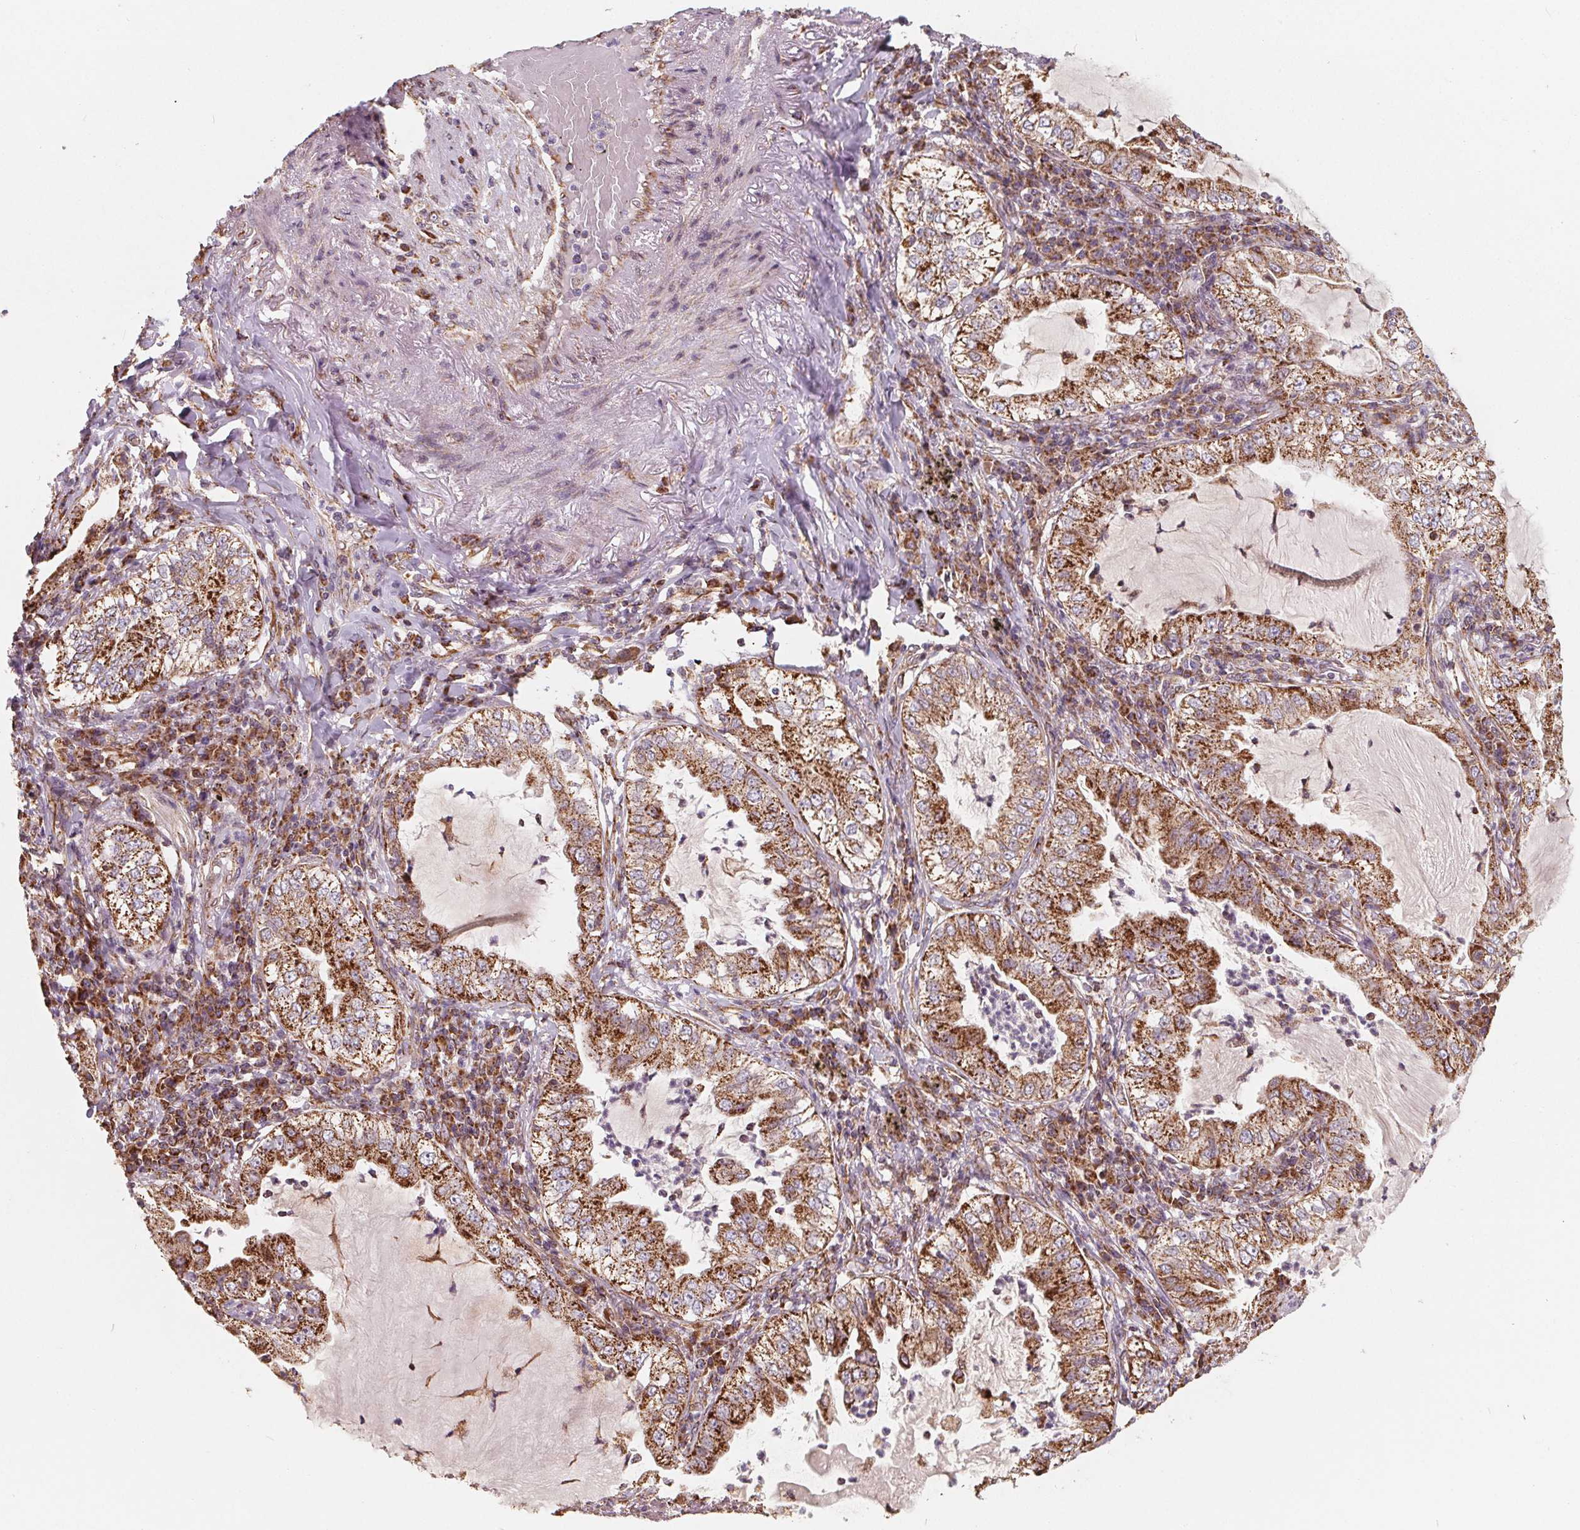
{"staining": {"intensity": "moderate", "quantity": ">75%", "location": "cytoplasmic/membranous"}, "tissue": "lung cancer", "cell_type": "Tumor cells", "image_type": "cancer", "snomed": [{"axis": "morphology", "description": "Adenocarcinoma, NOS"}, {"axis": "topography", "description": "Lung"}], "caption": "DAB (3,3'-diaminobenzidine) immunohistochemical staining of human adenocarcinoma (lung) shows moderate cytoplasmic/membranous protein expression in about >75% of tumor cells.", "gene": "PLSCR3", "patient": {"sex": "female", "age": 73}}